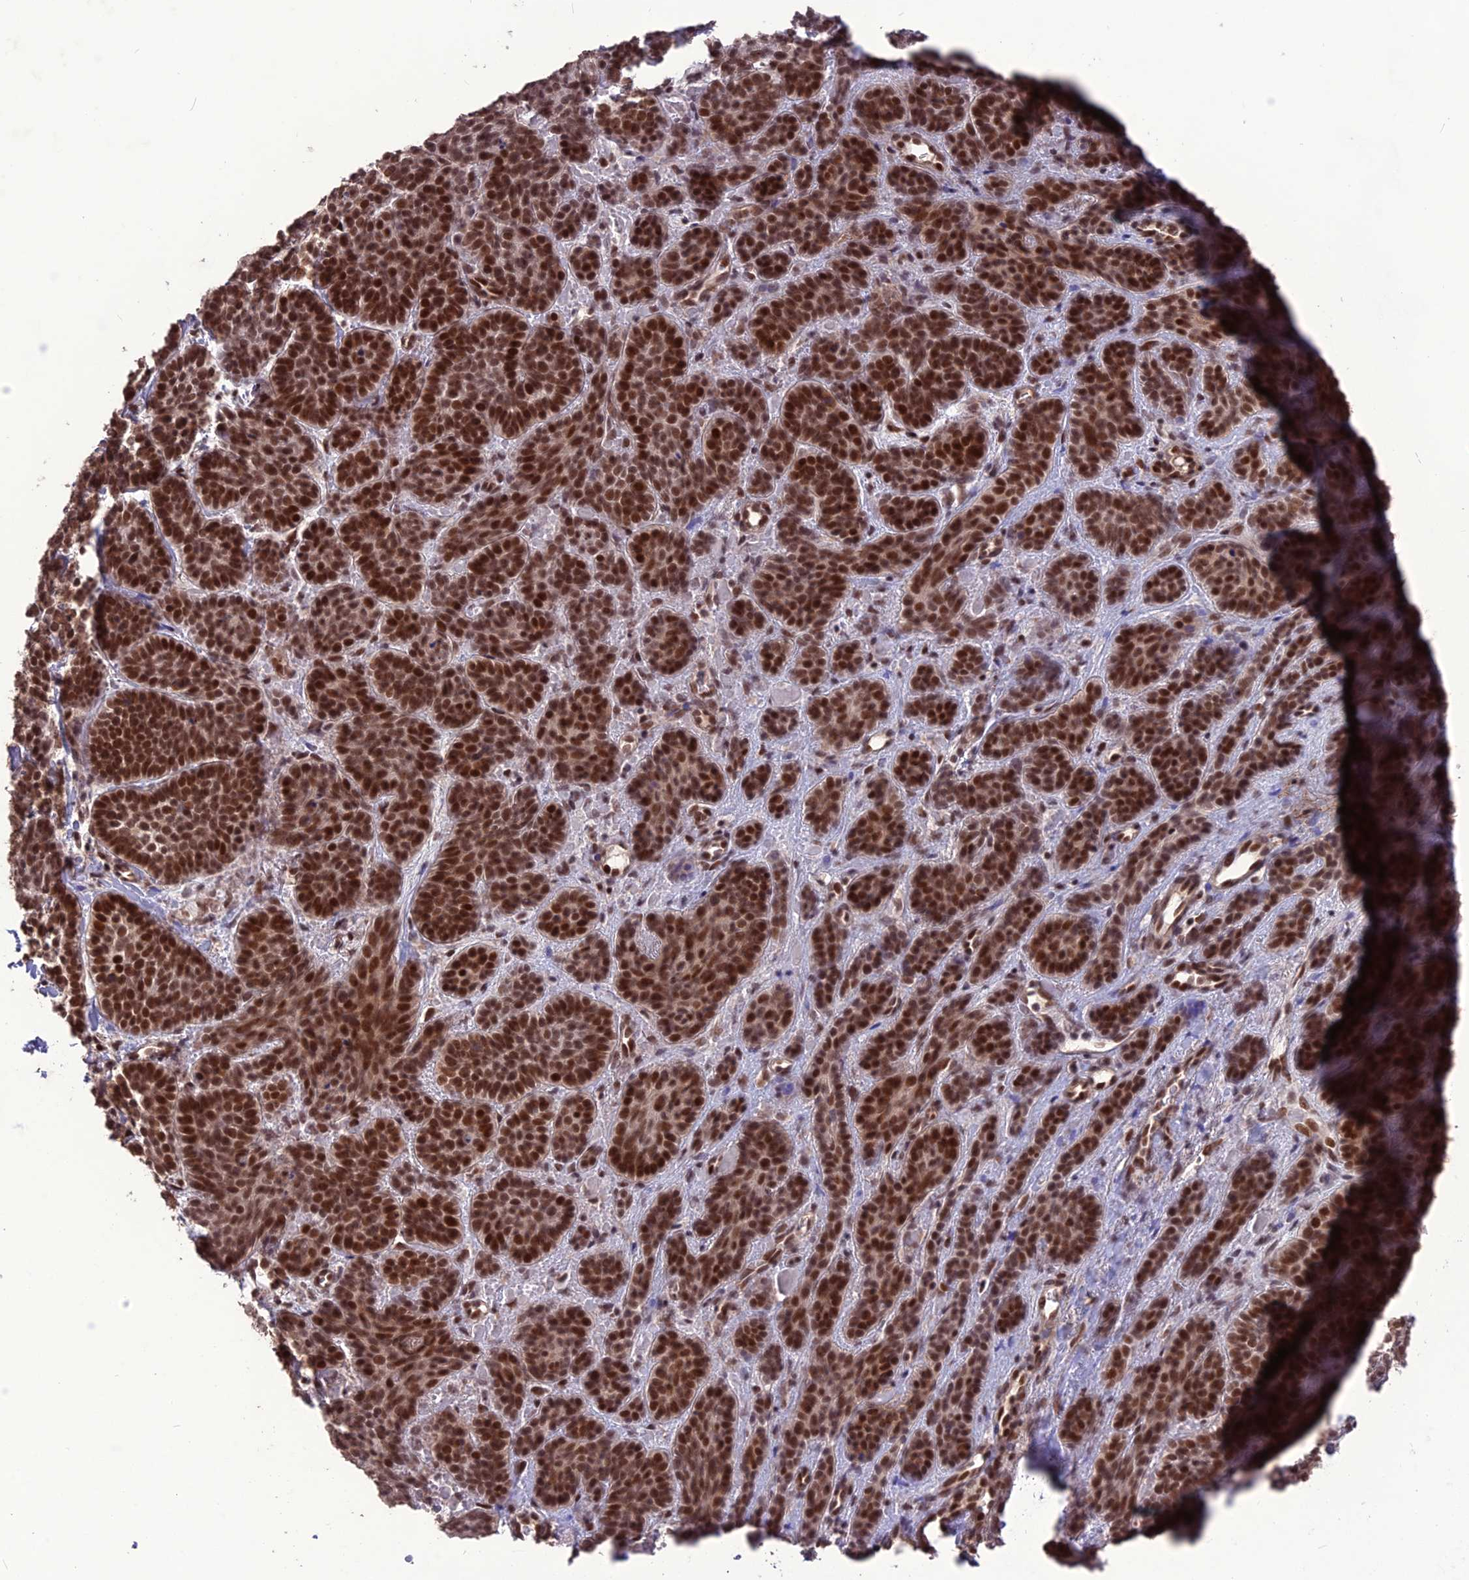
{"staining": {"intensity": "strong", "quantity": ">75%", "location": "nuclear"}, "tissue": "skin cancer", "cell_type": "Tumor cells", "image_type": "cancer", "snomed": [{"axis": "morphology", "description": "Basal cell carcinoma"}, {"axis": "topography", "description": "Skin"}], "caption": "Skin cancer (basal cell carcinoma) was stained to show a protein in brown. There is high levels of strong nuclear positivity in about >75% of tumor cells.", "gene": "DIS3", "patient": {"sex": "male", "age": 85}}